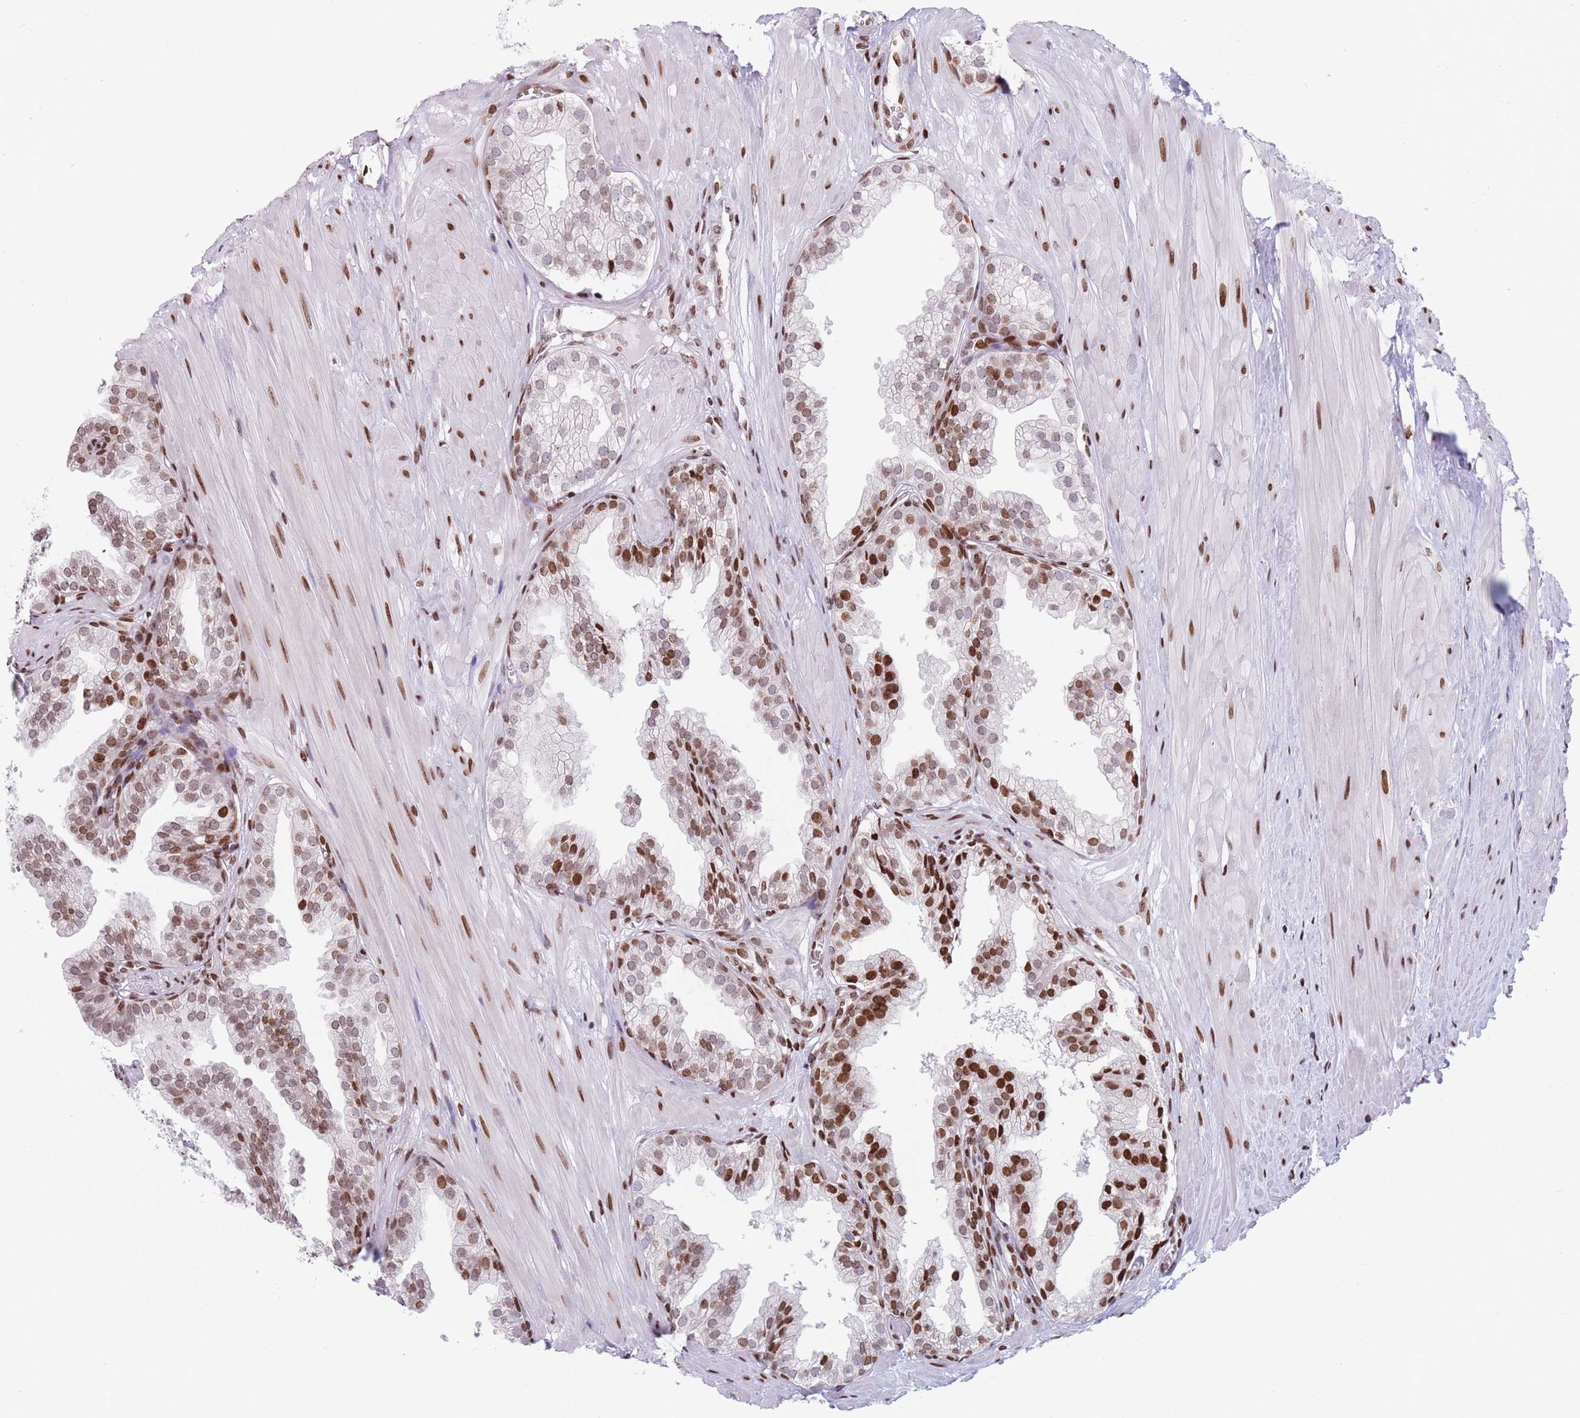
{"staining": {"intensity": "strong", "quantity": ">75%", "location": "nuclear"}, "tissue": "prostate", "cell_type": "Glandular cells", "image_type": "normal", "snomed": [{"axis": "morphology", "description": "Normal tissue, NOS"}, {"axis": "topography", "description": "Prostate"}, {"axis": "topography", "description": "Peripheral nerve tissue"}], "caption": "Immunohistochemical staining of benign prostate exhibits >75% levels of strong nuclear protein expression in approximately >75% of glandular cells. (Brightfield microscopy of DAB IHC at high magnification).", "gene": "AK9", "patient": {"sex": "male", "age": 55}}